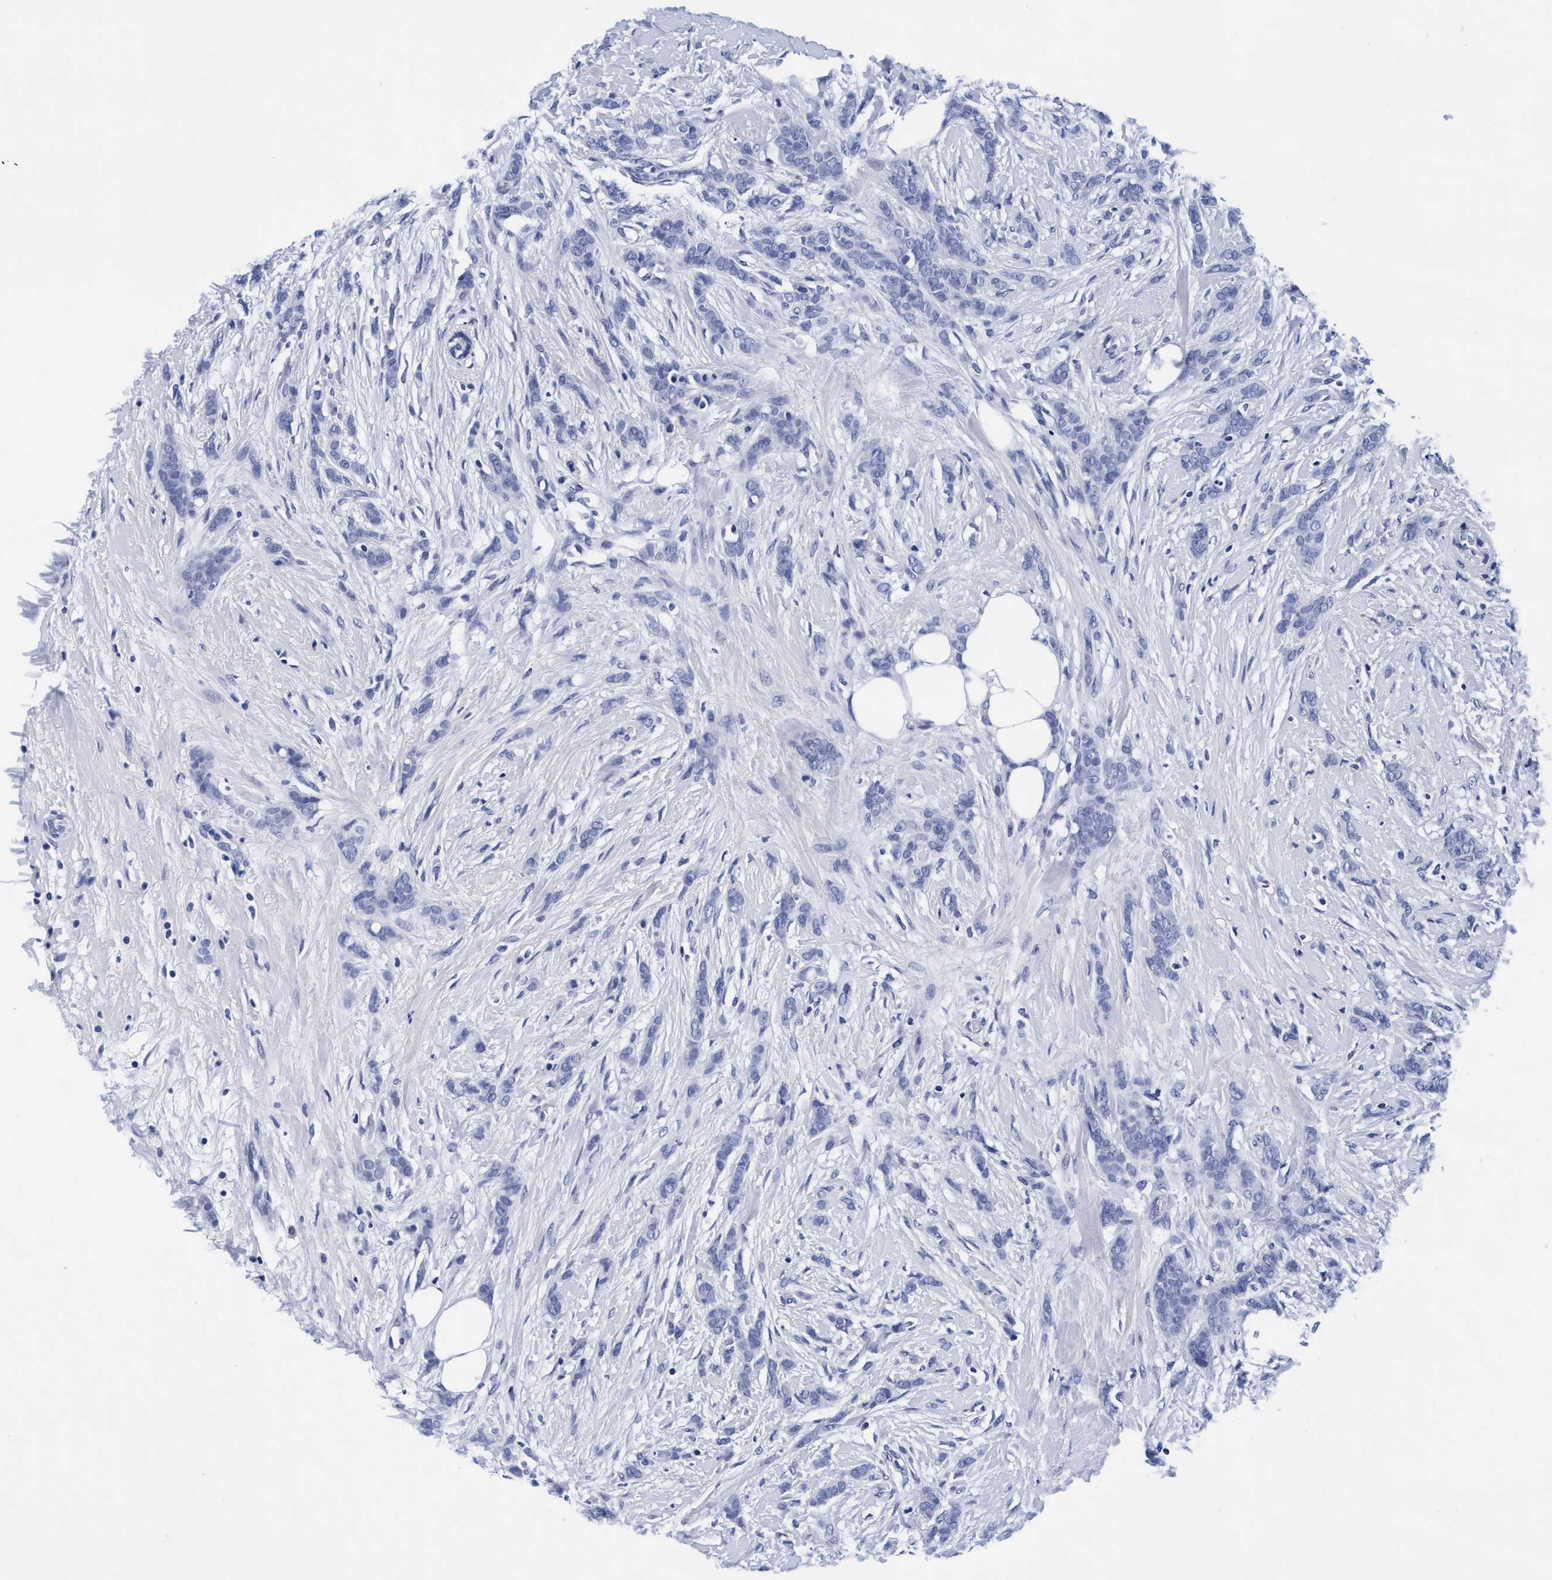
{"staining": {"intensity": "negative", "quantity": "none", "location": "none"}, "tissue": "breast cancer", "cell_type": "Tumor cells", "image_type": "cancer", "snomed": [{"axis": "morphology", "description": "Lobular carcinoma, in situ"}, {"axis": "morphology", "description": "Lobular carcinoma"}, {"axis": "topography", "description": "Breast"}], "caption": "This is a photomicrograph of immunohistochemistry (IHC) staining of lobular carcinoma in situ (breast), which shows no staining in tumor cells.", "gene": "ARSG", "patient": {"sex": "female", "age": 41}}